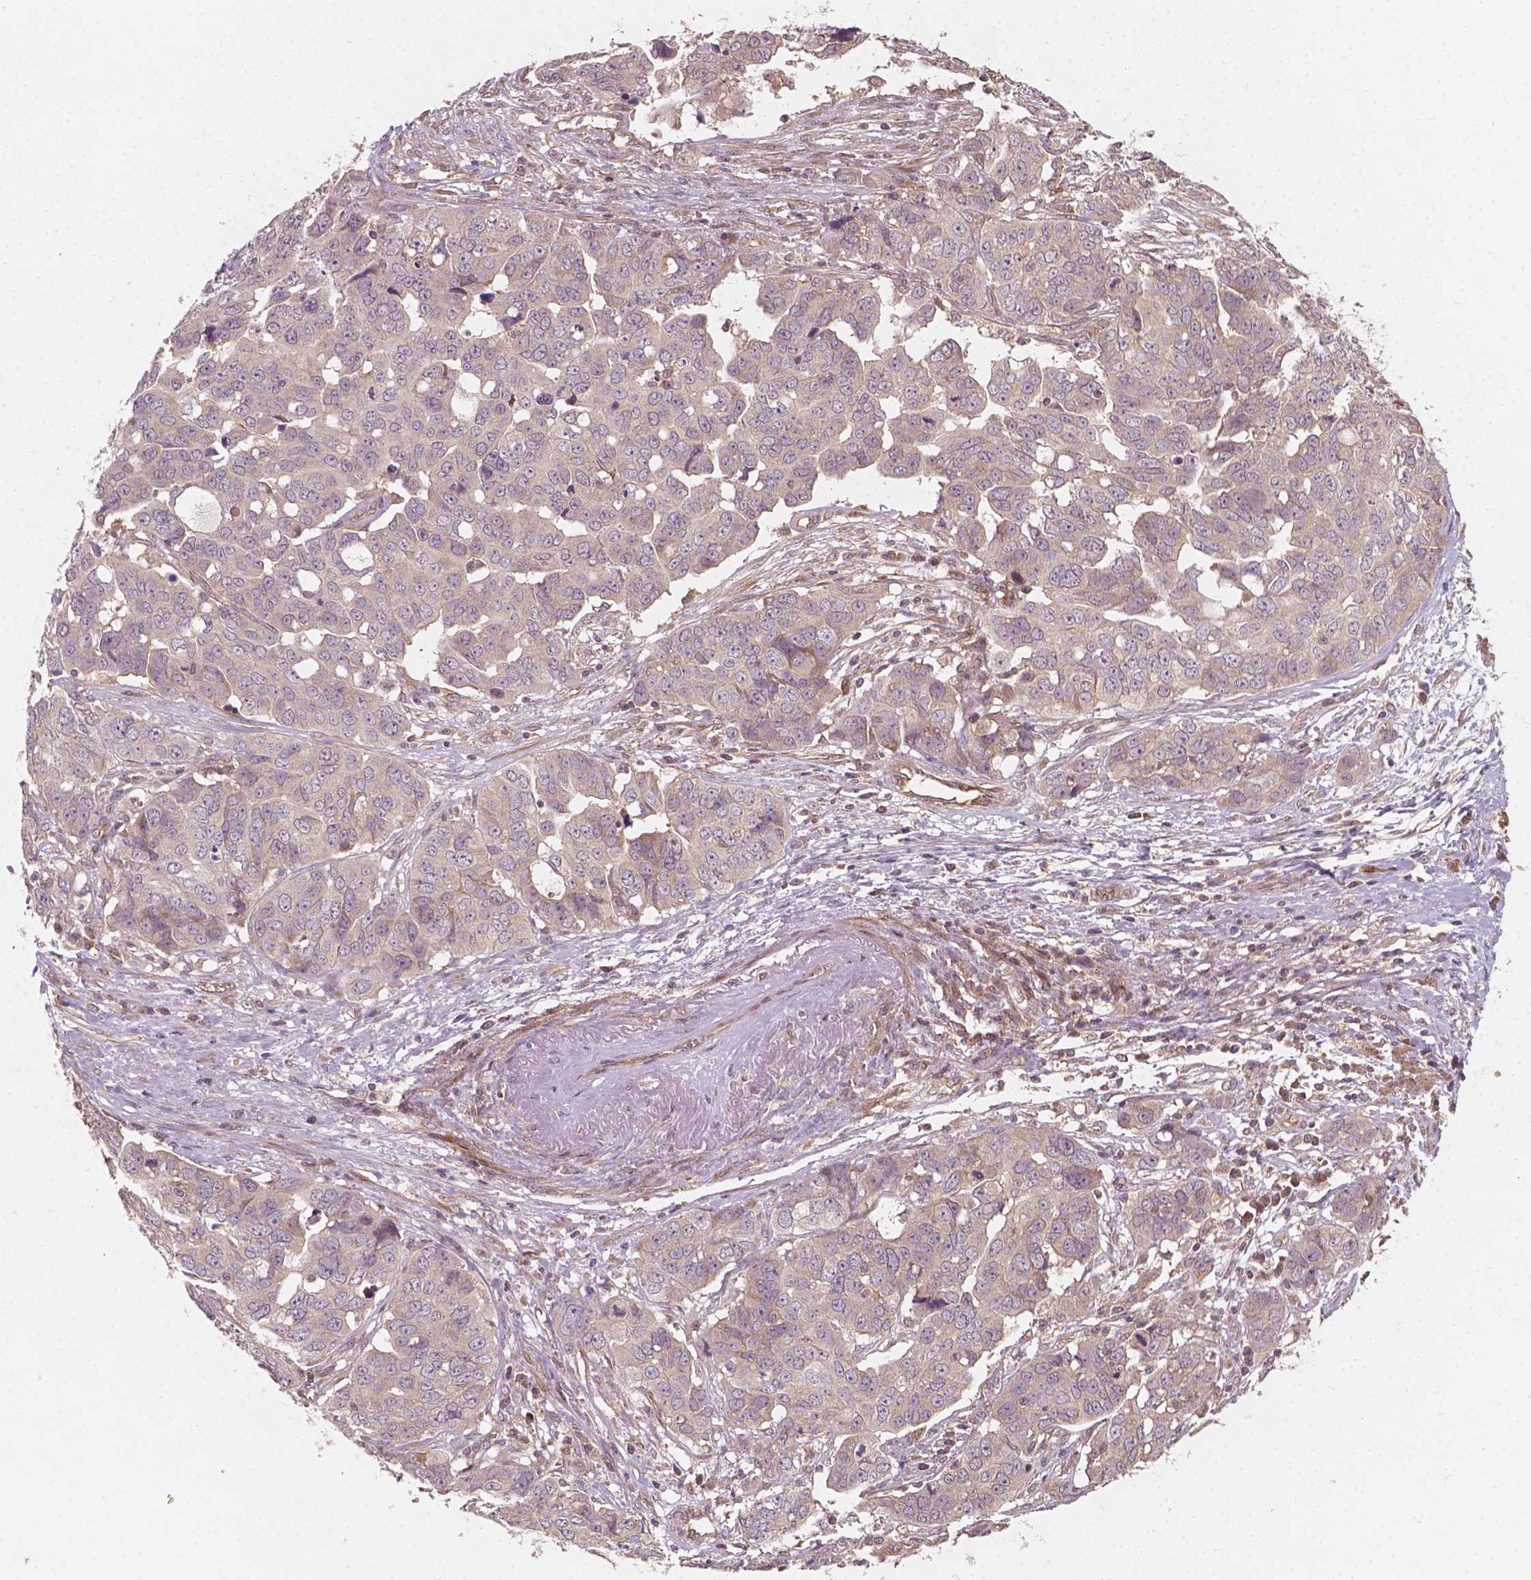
{"staining": {"intensity": "weak", "quantity": "<25%", "location": "cytoplasmic/membranous"}, "tissue": "ovarian cancer", "cell_type": "Tumor cells", "image_type": "cancer", "snomed": [{"axis": "morphology", "description": "Carcinoma, endometroid"}, {"axis": "topography", "description": "Ovary"}], "caption": "Human ovarian endometroid carcinoma stained for a protein using immunohistochemistry (IHC) displays no positivity in tumor cells.", "gene": "CYFIP2", "patient": {"sex": "female", "age": 78}}